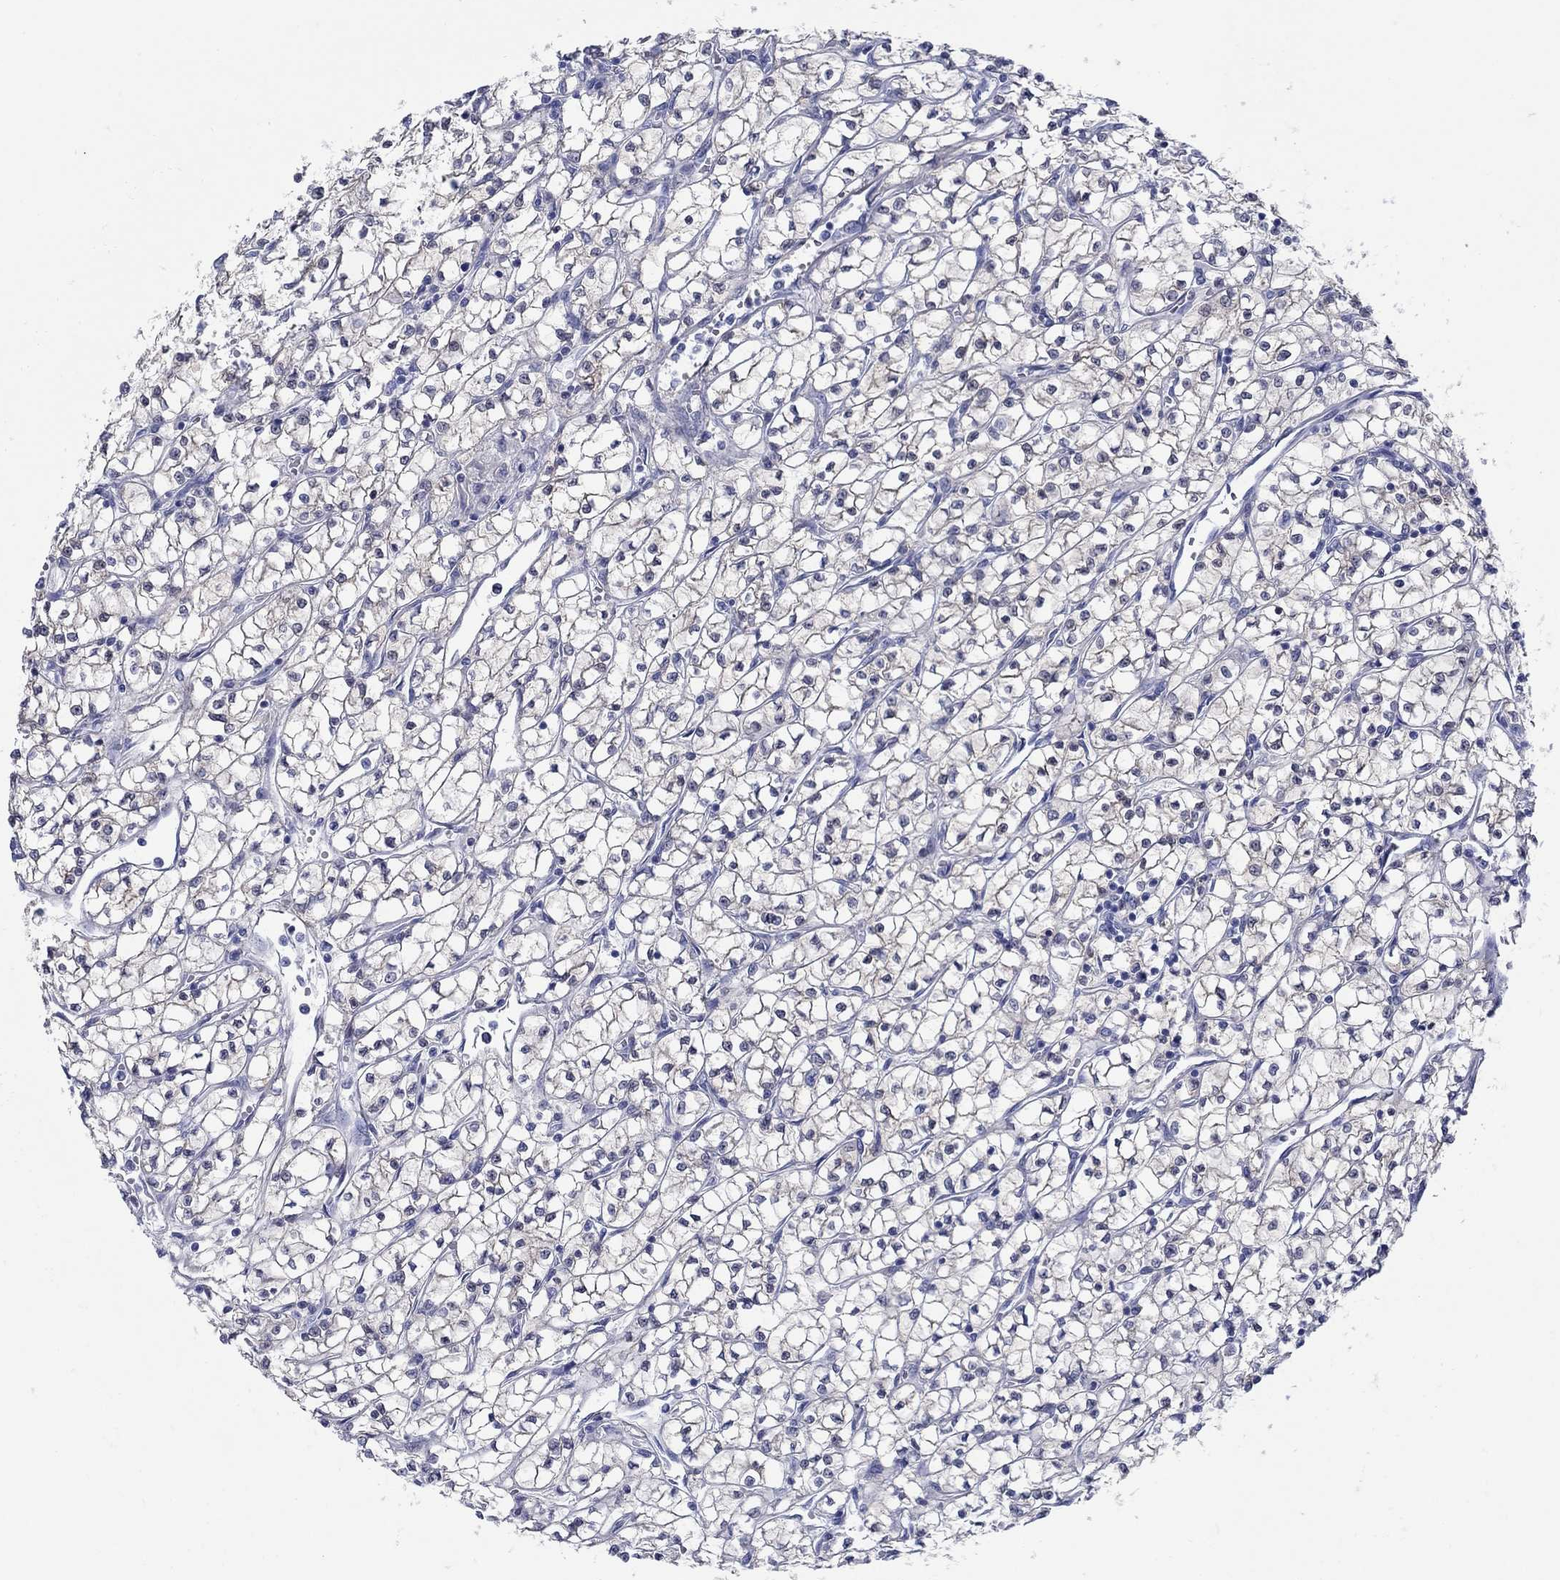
{"staining": {"intensity": "weak", "quantity": "25%-75%", "location": "cytoplasmic/membranous"}, "tissue": "renal cancer", "cell_type": "Tumor cells", "image_type": "cancer", "snomed": [{"axis": "morphology", "description": "Adenocarcinoma, NOS"}, {"axis": "topography", "description": "Kidney"}], "caption": "IHC photomicrograph of neoplastic tissue: human renal cancer stained using IHC shows low levels of weak protein expression localized specifically in the cytoplasmic/membranous of tumor cells, appearing as a cytoplasmic/membranous brown color.", "gene": "AKR1C2", "patient": {"sex": "female", "age": 64}}